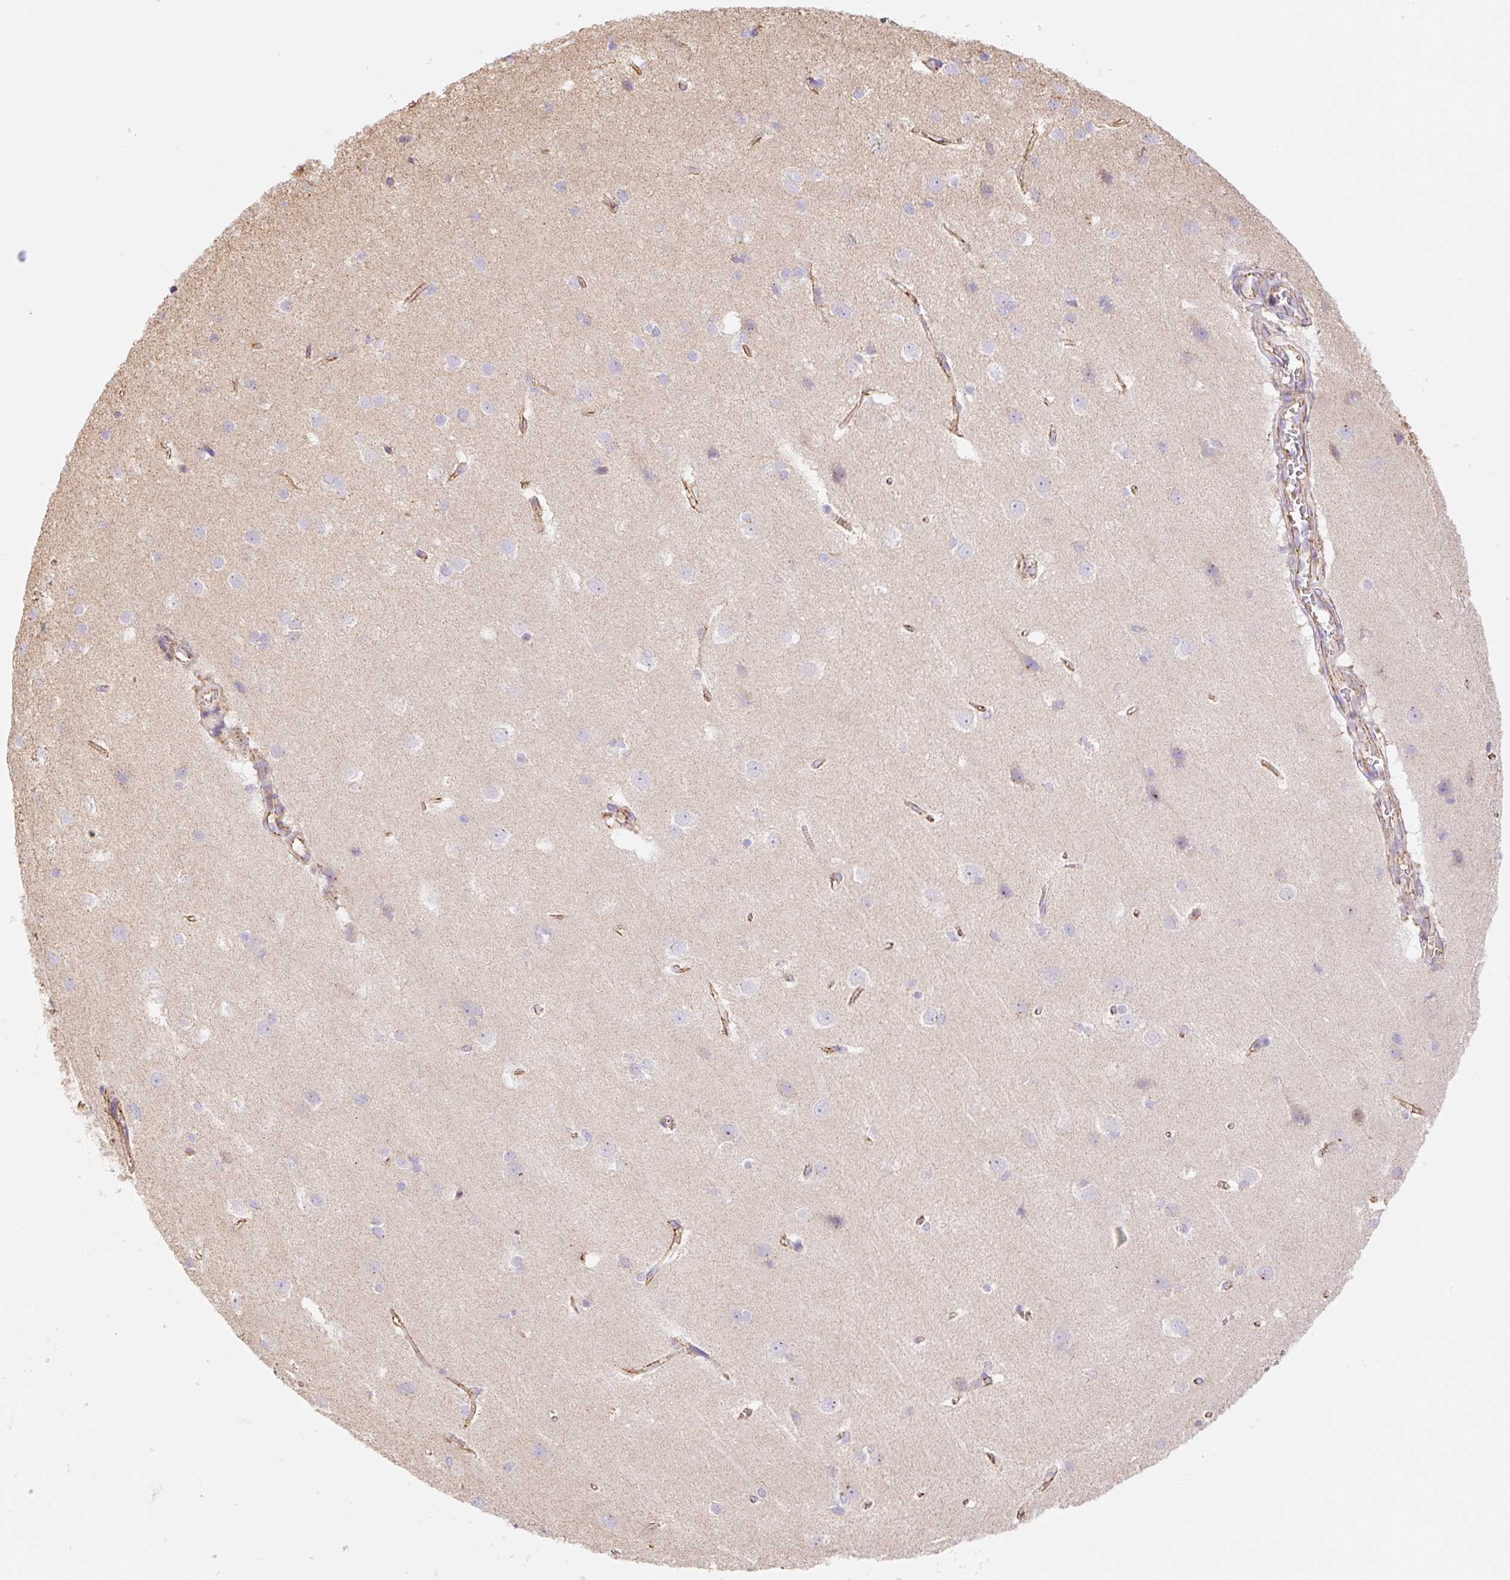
{"staining": {"intensity": "moderate", "quantity": ">75%", "location": "cytoplasmic/membranous"}, "tissue": "cerebral cortex", "cell_type": "Endothelial cells", "image_type": "normal", "snomed": [{"axis": "morphology", "description": "Normal tissue, NOS"}, {"axis": "topography", "description": "Cerebral cortex"}], "caption": "About >75% of endothelial cells in normal cerebral cortex exhibit moderate cytoplasmic/membranous protein positivity as visualized by brown immunohistochemical staining.", "gene": "ESAM", "patient": {"sex": "male", "age": 37}}